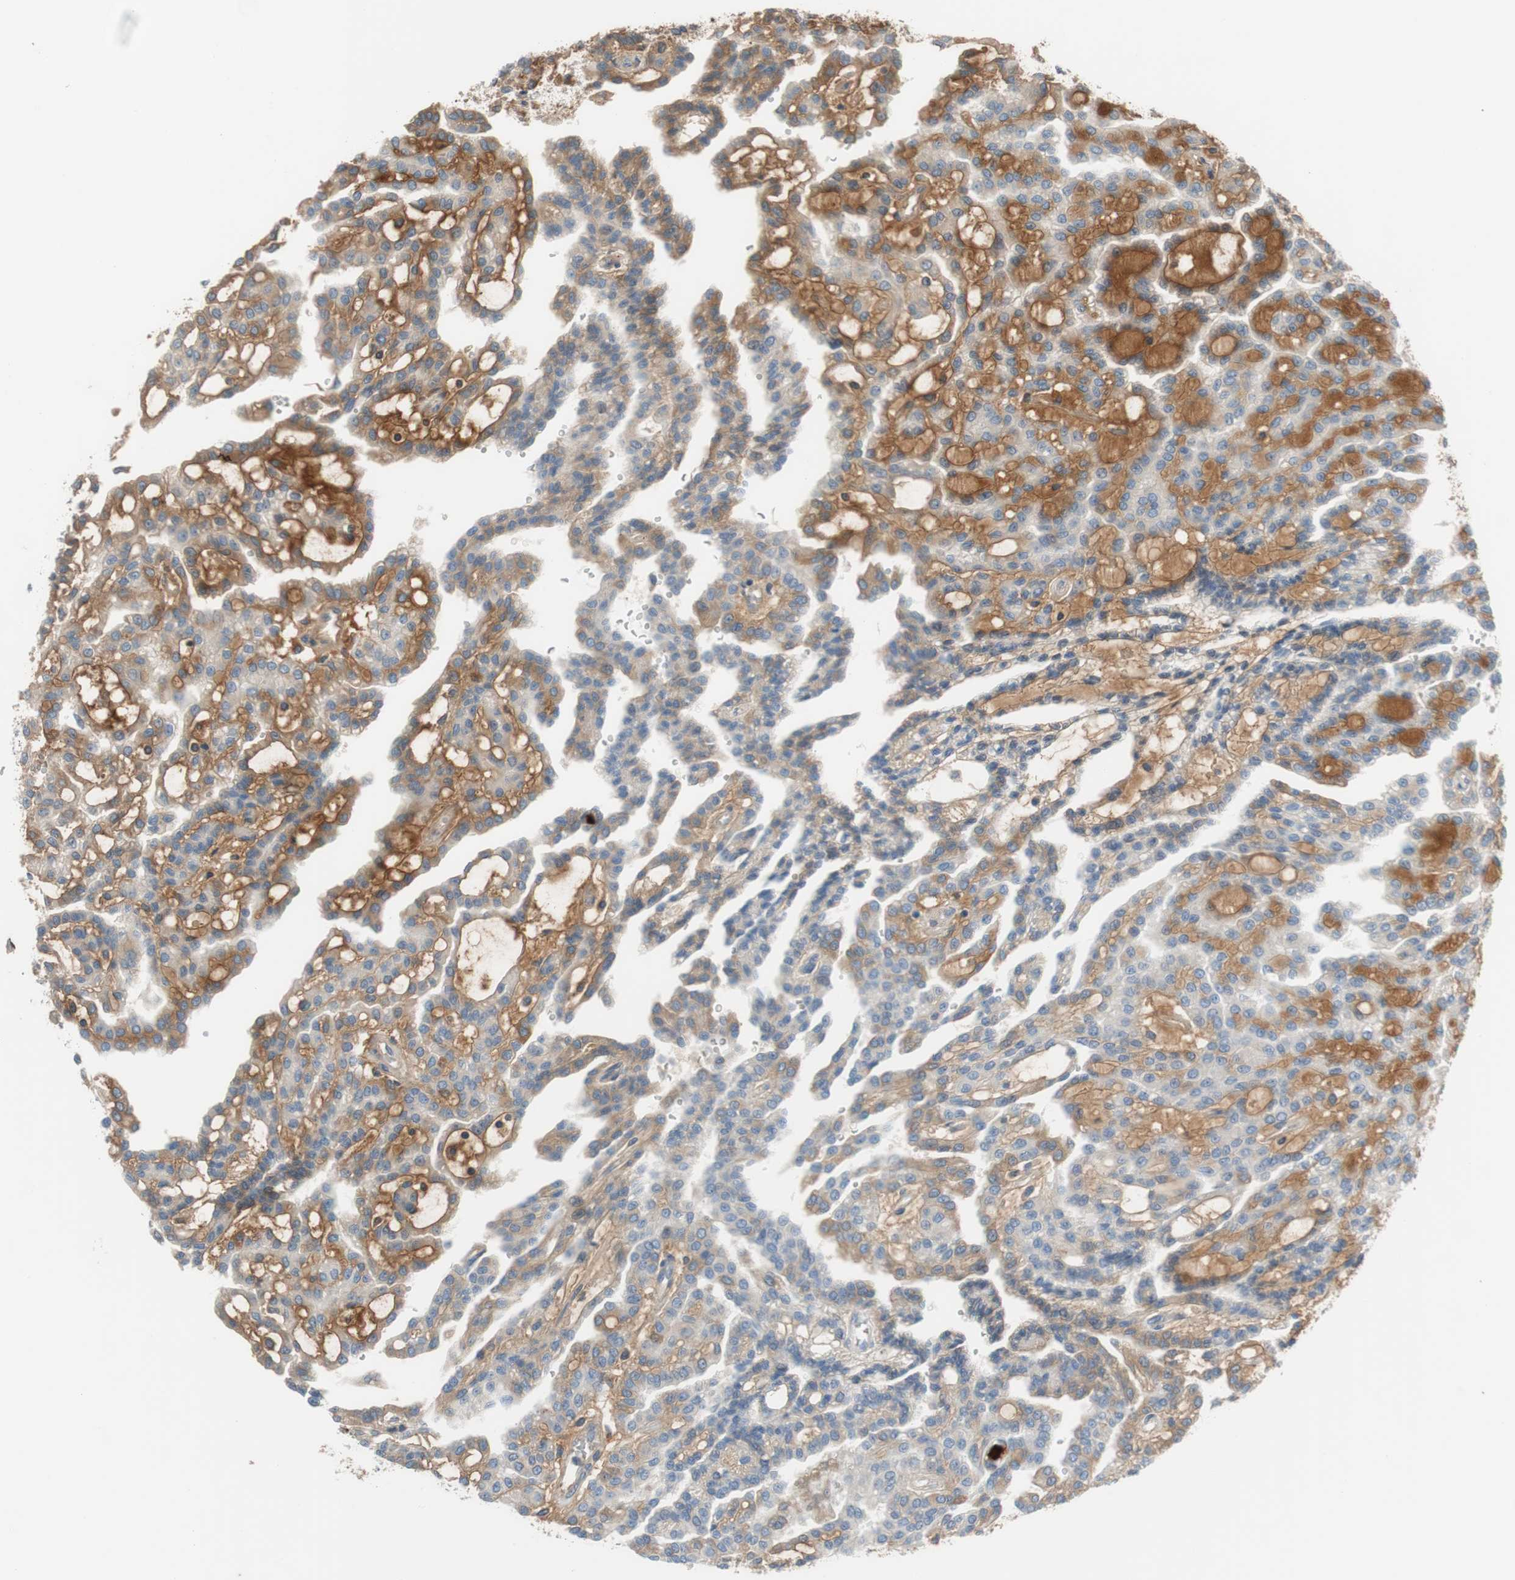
{"staining": {"intensity": "weak", "quantity": ">75%", "location": "cytoplasmic/membranous"}, "tissue": "renal cancer", "cell_type": "Tumor cells", "image_type": "cancer", "snomed": [{"axis": "morphology", "description": "Adenocarcinoma, NOS"}, {"axis": "topography", "description": "Kidney"}], "caption": "The histopathology image reveals a brown stain indicating the presence of a protein in the cytoplasmic/membranous of tumor cells in renal adenocarcinoma.", "gene": "C4A", "patient": {"sex": "male", "age": 63}}